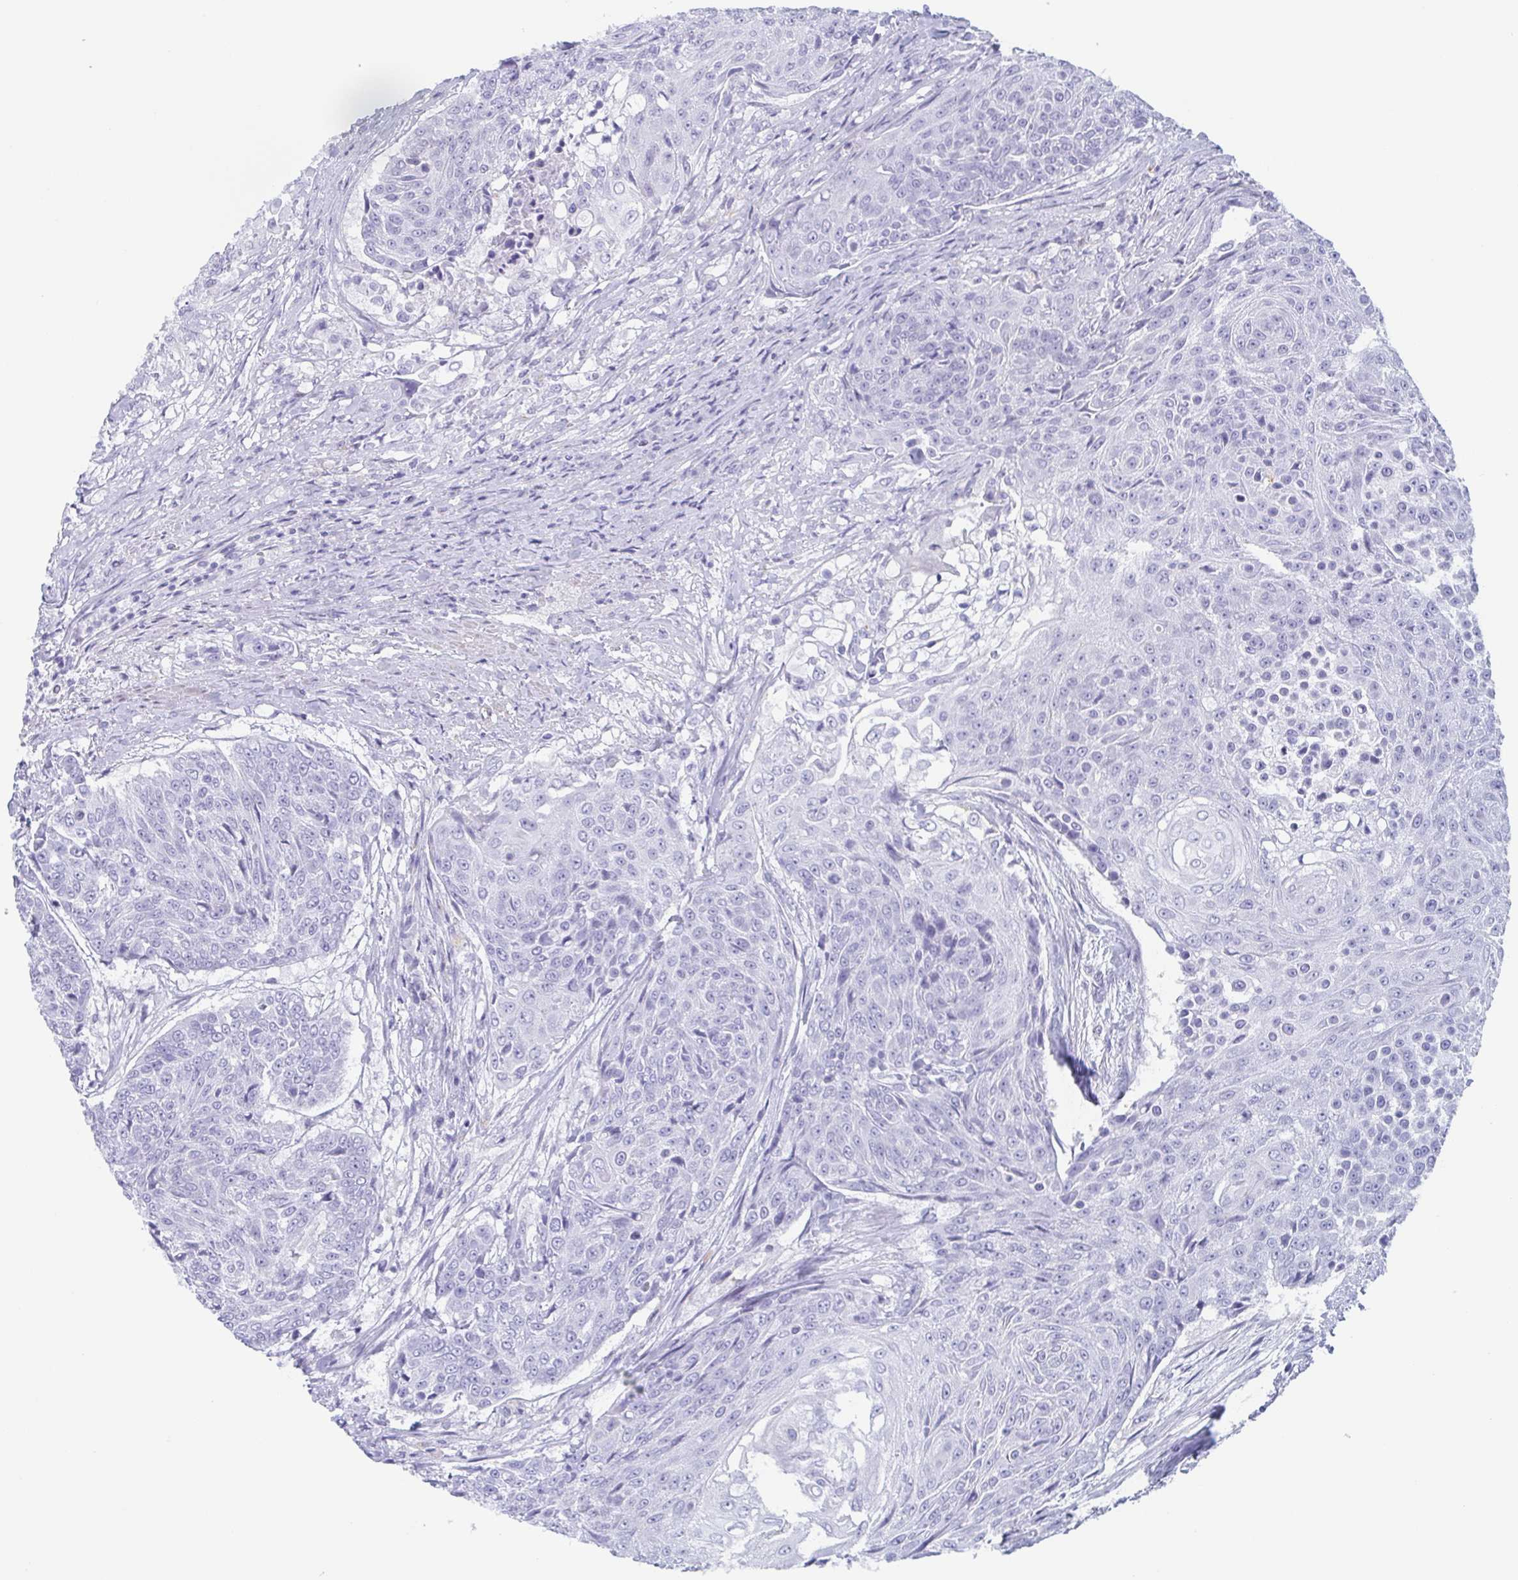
{"staining": {"intensity": "negative", "quantity": "none", "location": "none"}, "tissue": "urothelial cancer", "cell_type": "Tumor cells", "image_type": "cancer", "snomed": [{"axis": "morphology", "description": "Urothelial carcinoma, High grade"}, {"axis": "topography", "description": "Urinary bladder"}], "caption": "Image shows no protein expression in tumor cells of urothelial cancer tissue.", "gene": "TAGLN3", "patient": {"sex": "female", "age": 63}}